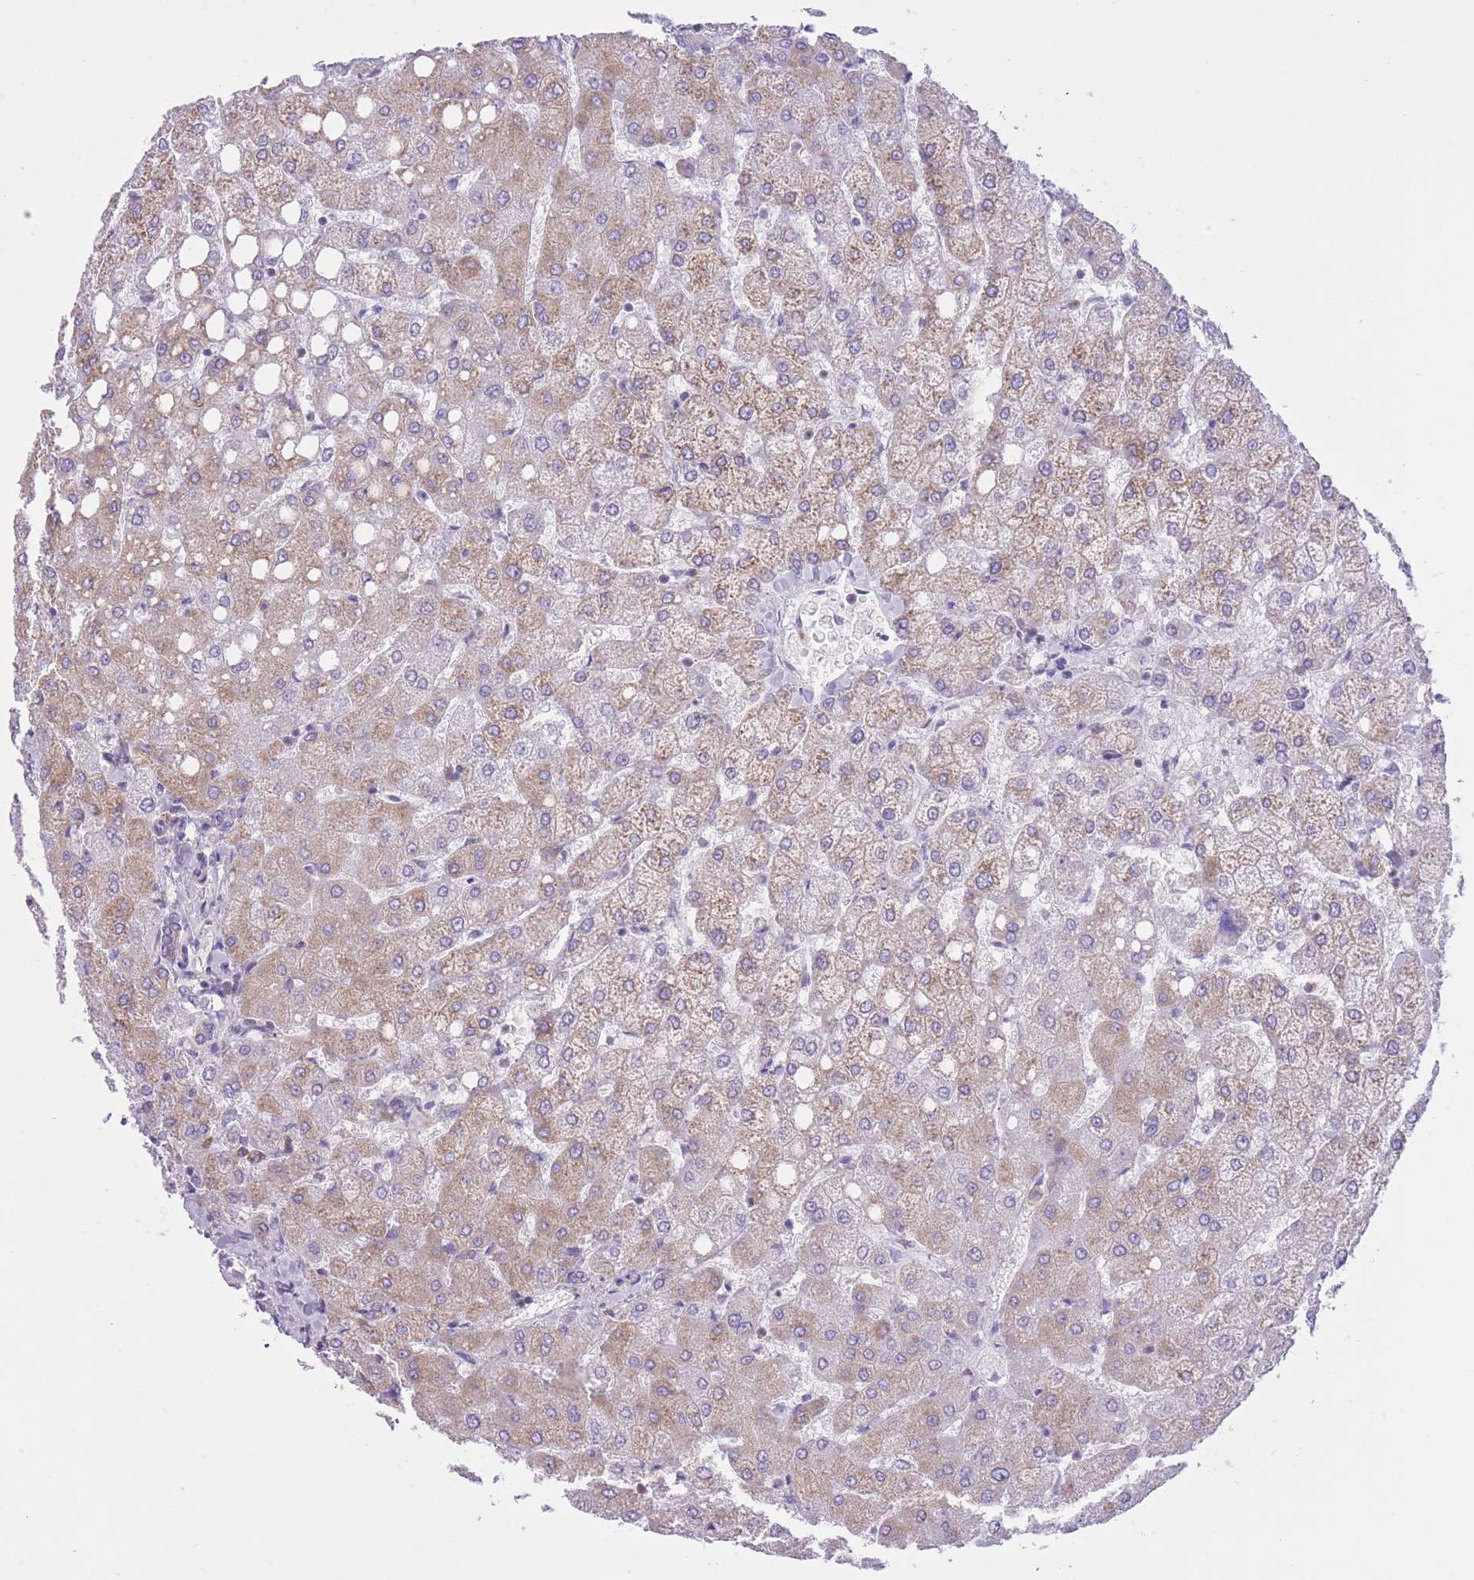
{"staining": {"intensity": "negative", "quantity": "none", "location": "none"}, "tissue": "liver", "cell_type": "Cholangiocytes", "image_type": "normal", "snomed": [{"axis": "morphology", "description": "Normal tissue, NOS"}, {"axis": "topography", "description": "Liver"}], "caption": "This is a histopathology image of immunohistochemistry staining of unremarkable liver, which shows no expression in cholangiocytes.", "gene": "ZNF501", "patient": {"sex": "female", "age": 54}}